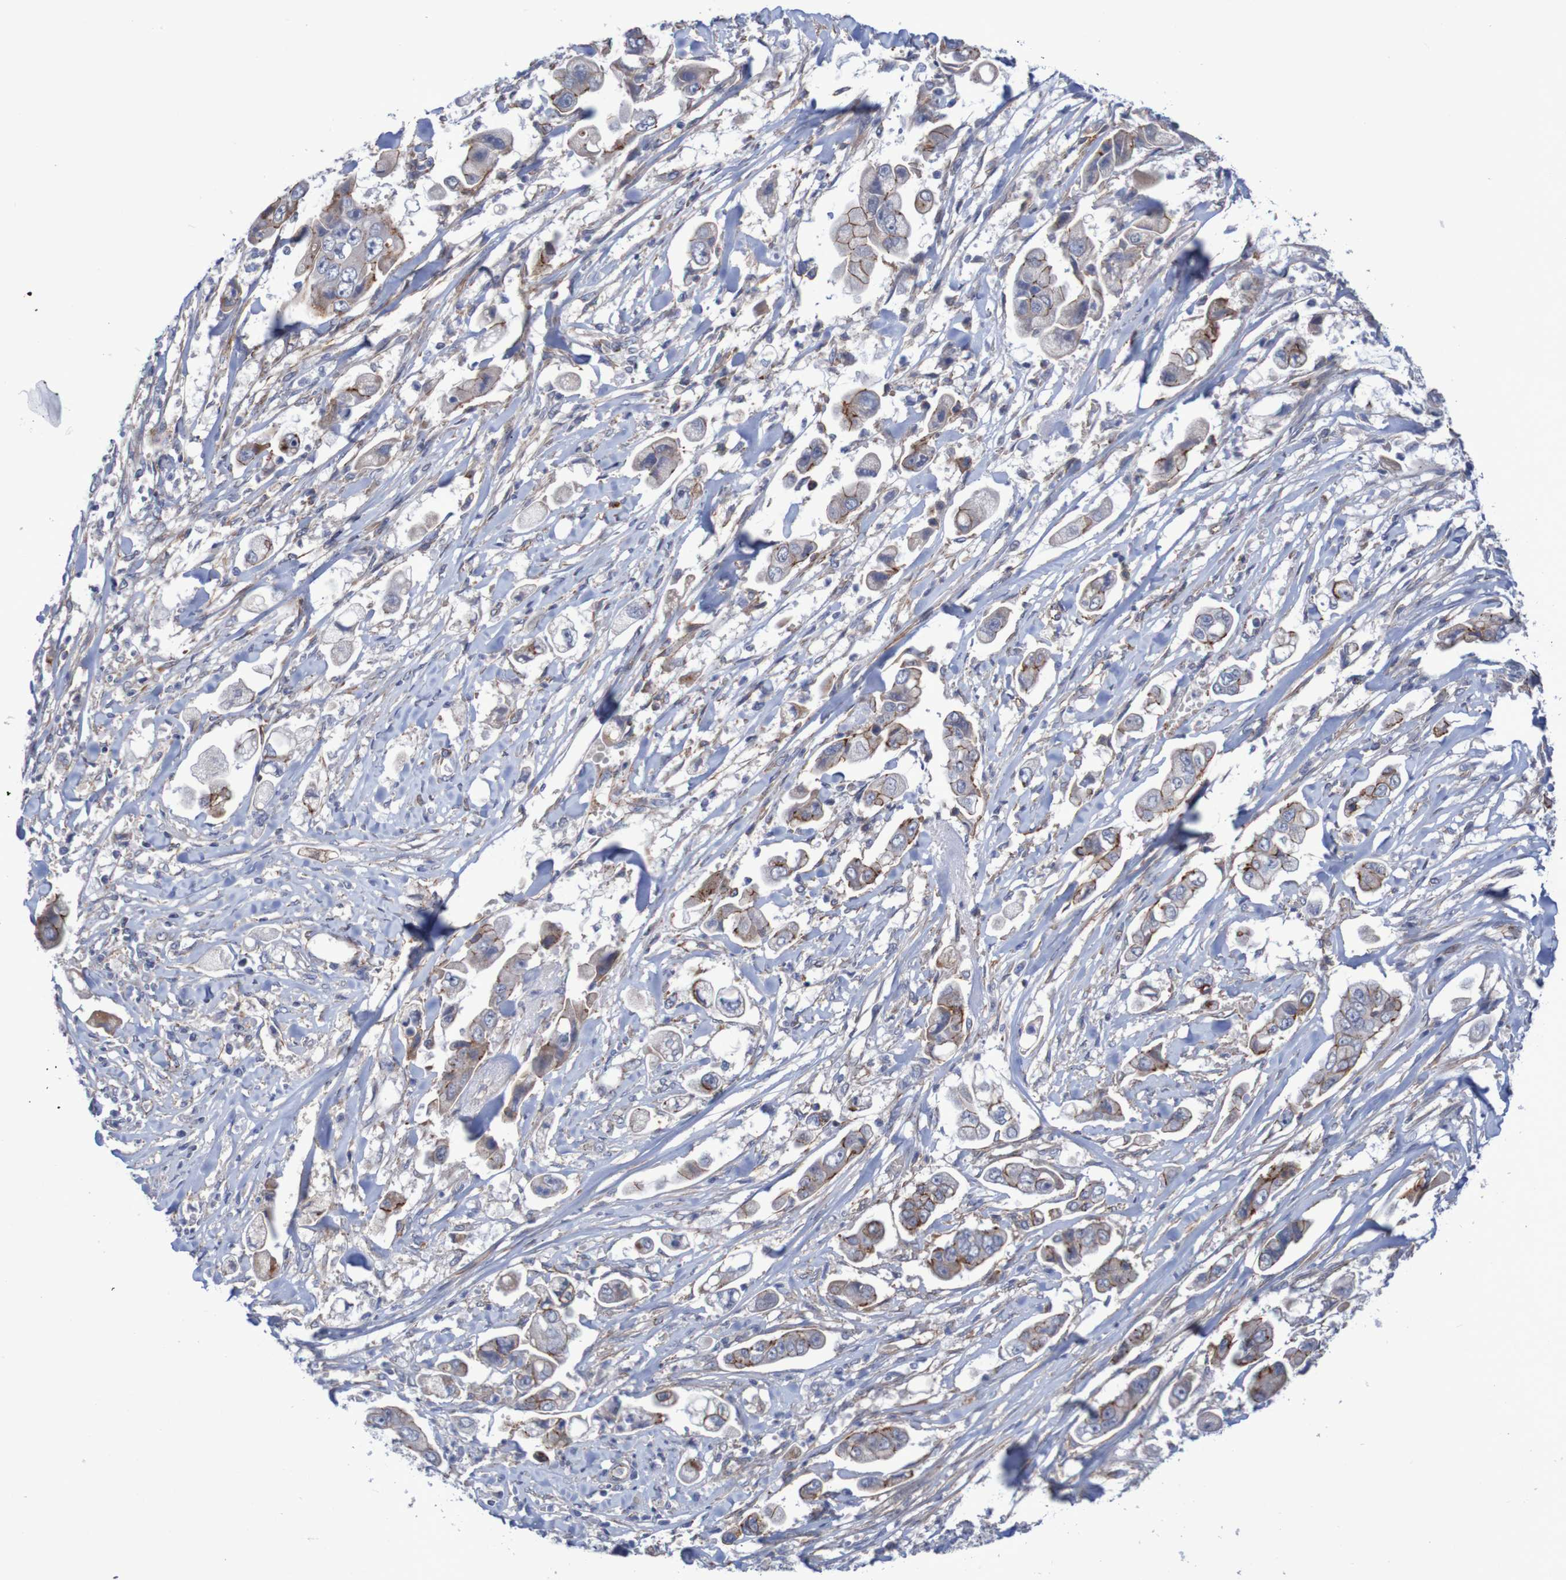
{"staining": {"intensity": "moderate", "quantity": "25%-75%", "location": "cytoplasmic/membranous"}, "tissue": "stomach cancer", "cell_type": "Tumor cells", "image_type": "cancer", "snomed": [{"axis": "morphology", "description": "Adenocarcinoma, NOS"}, {"axis": "topography", "description": "Stomach"}], "caption": "Human stomach cancer (adenocarcinoma) stained with a brown dye reveals moderate cytoplasmic/membranous positive staining in approximately 25%-75% of tumor cells.", "gene": "NECTIN2", "patient": {"sex": "male", "age": 62}}